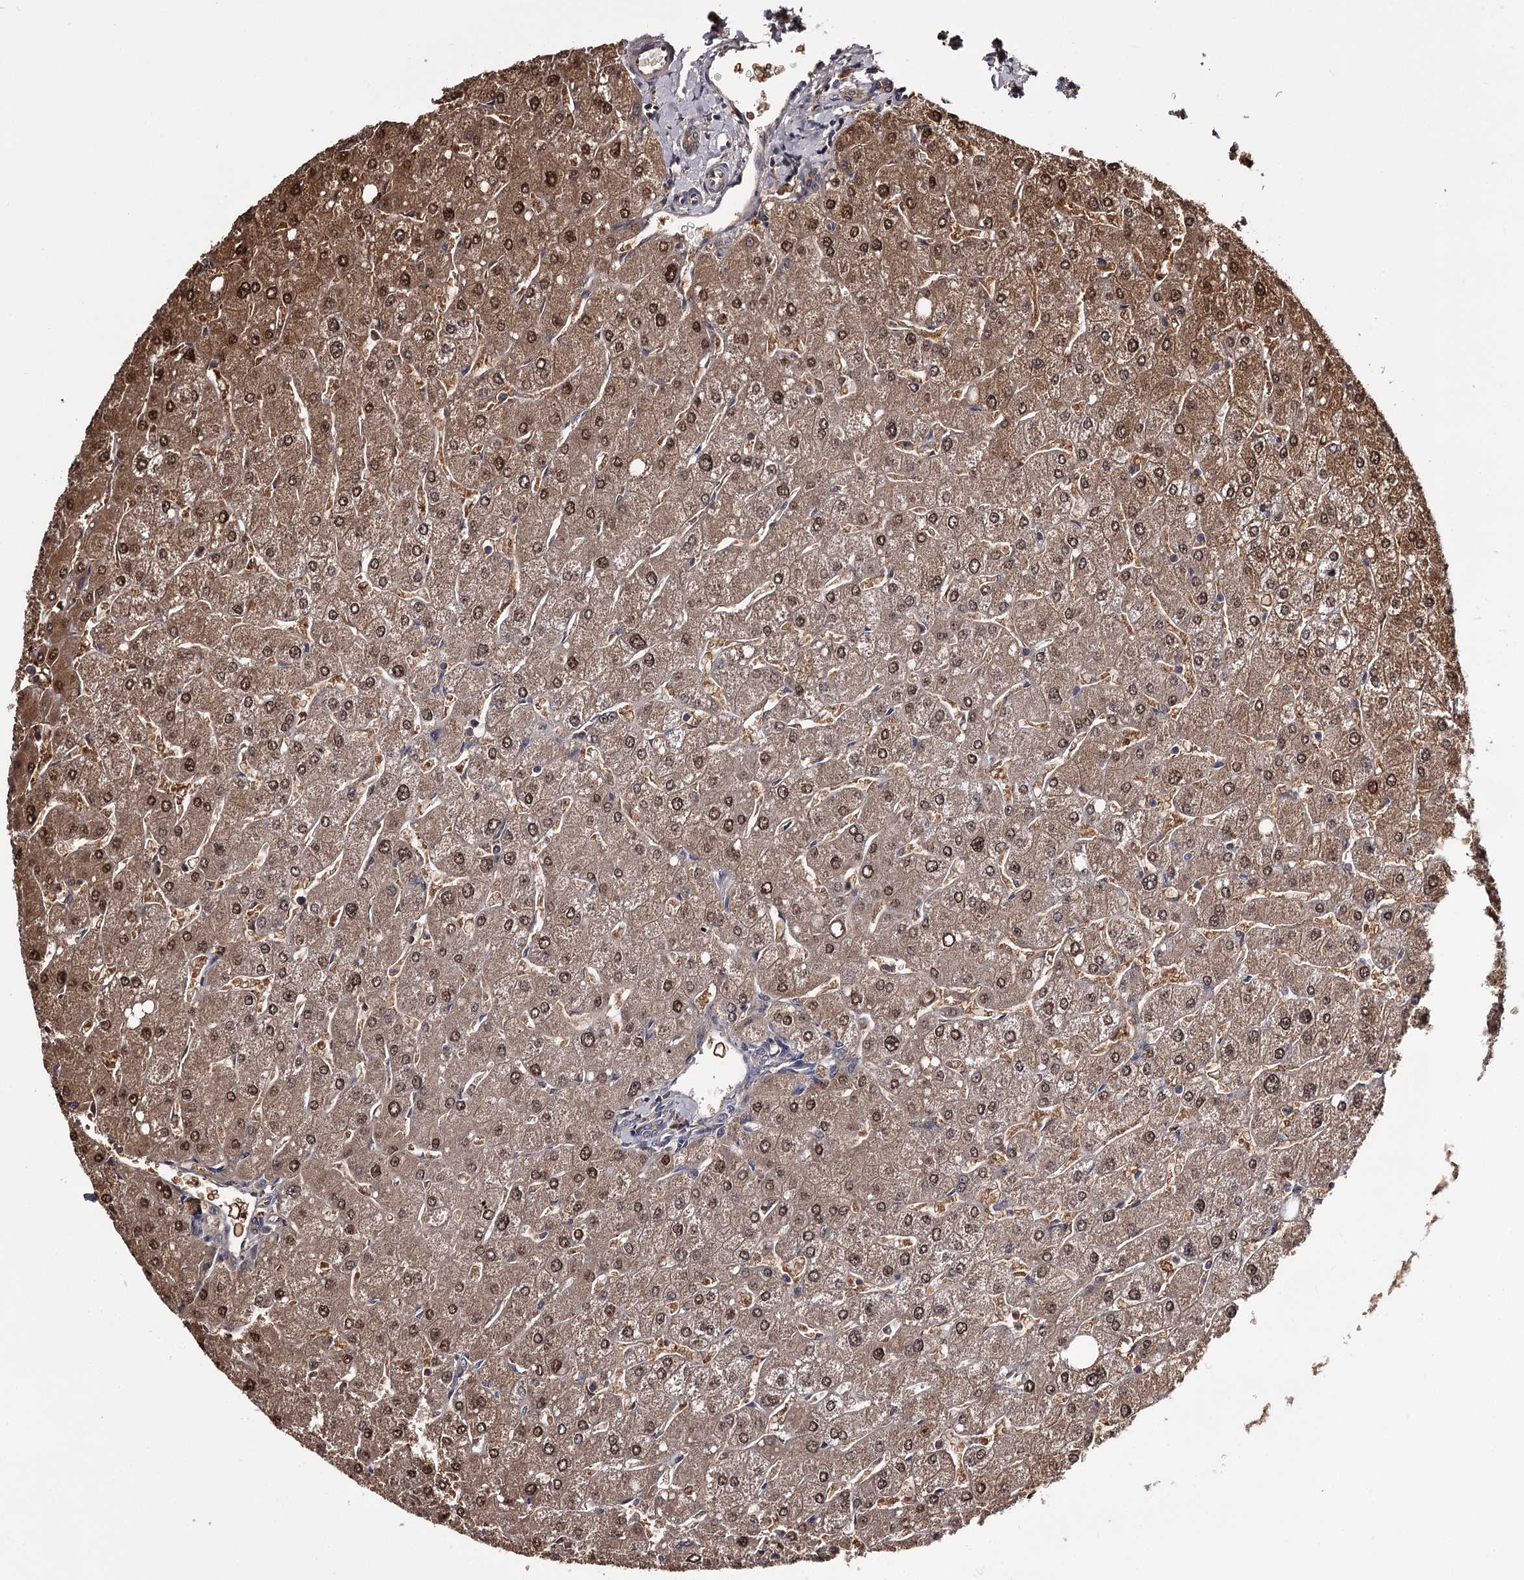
{"staining": {"intensity": "weak", "quantity": "25%-75%", "location": "cytoplasmic/membranous"}, "tissue": "liver", "cell_type": "Cholangiocytes", "image_type": "normal", "snomed": [{"axis": "morphology", "description": "Normal tissue, NOS"}, {"axis": "topography", "description": "Liver"}], "caption": "DAB (3,3'-diaminobenzidine) immunohistochemical staining of unremarkable liver displays weak cytoplasmic/membranous protein staining in about 25%-75% of cholangiocytes. (DAB (3,3'-diaminobenzidine) IHC, brown staining for protein, blue staining for nuclei).", "gene": "GSTO1", "patient": {"sex": "male", "age": 55}}